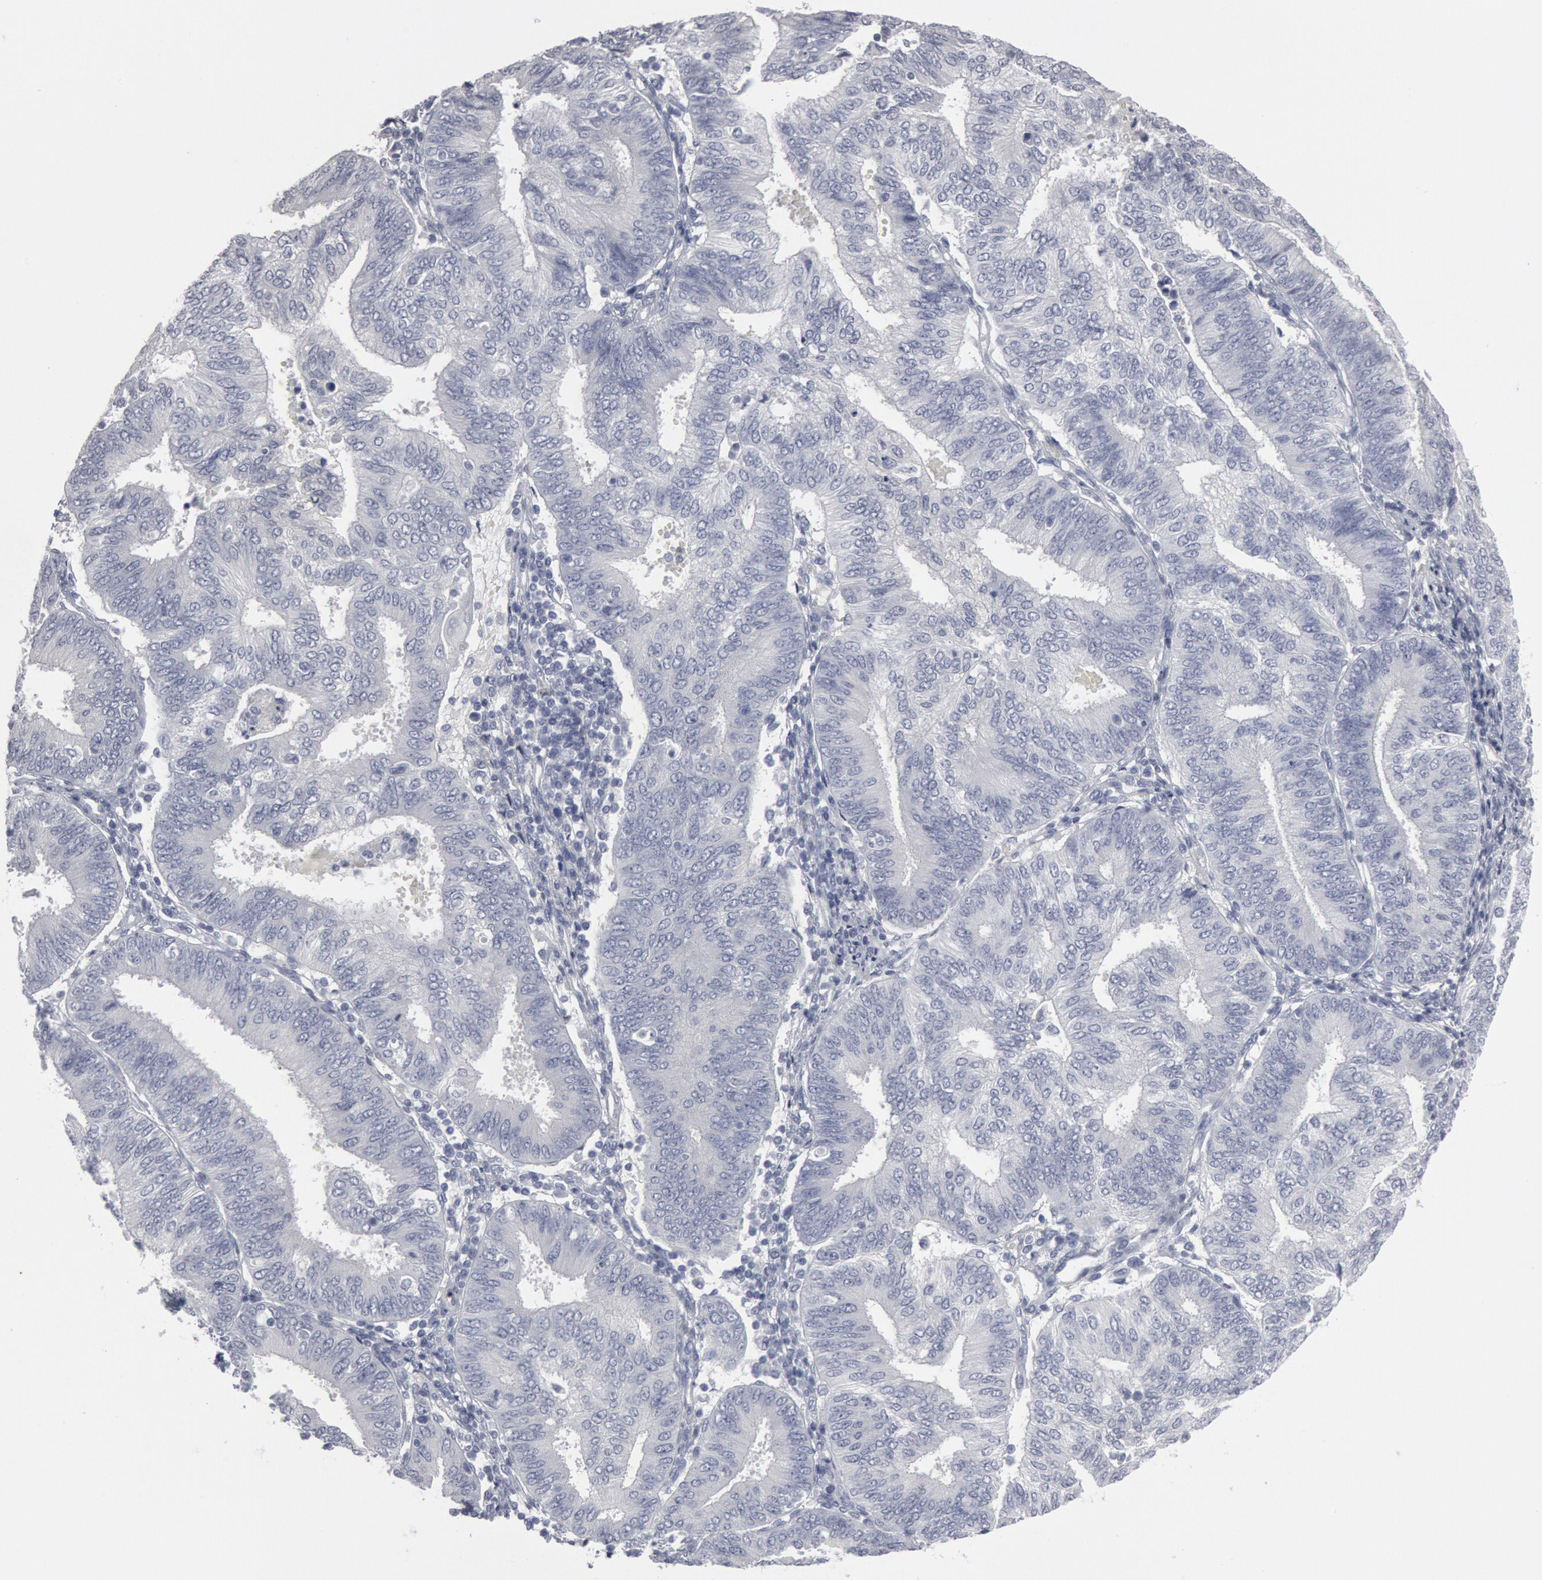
{"staining": {"intensity": "negative", "quantity": "none", "location": "none"}, "tissue": "endometrial cancer", "cell_type": "Tumor cells", "image_type": "cancer", "snomed": [{"axis": "morphology", "description": "Adenocarcinoma, NOS"}, {"axis": "topography", "description": "Endometrium"}], "caption": "Tumor cells are negative for brown protein staining in endometrial cancer.", "gene": "DMC1", "patient": {"sex": "female", "age": 55}}